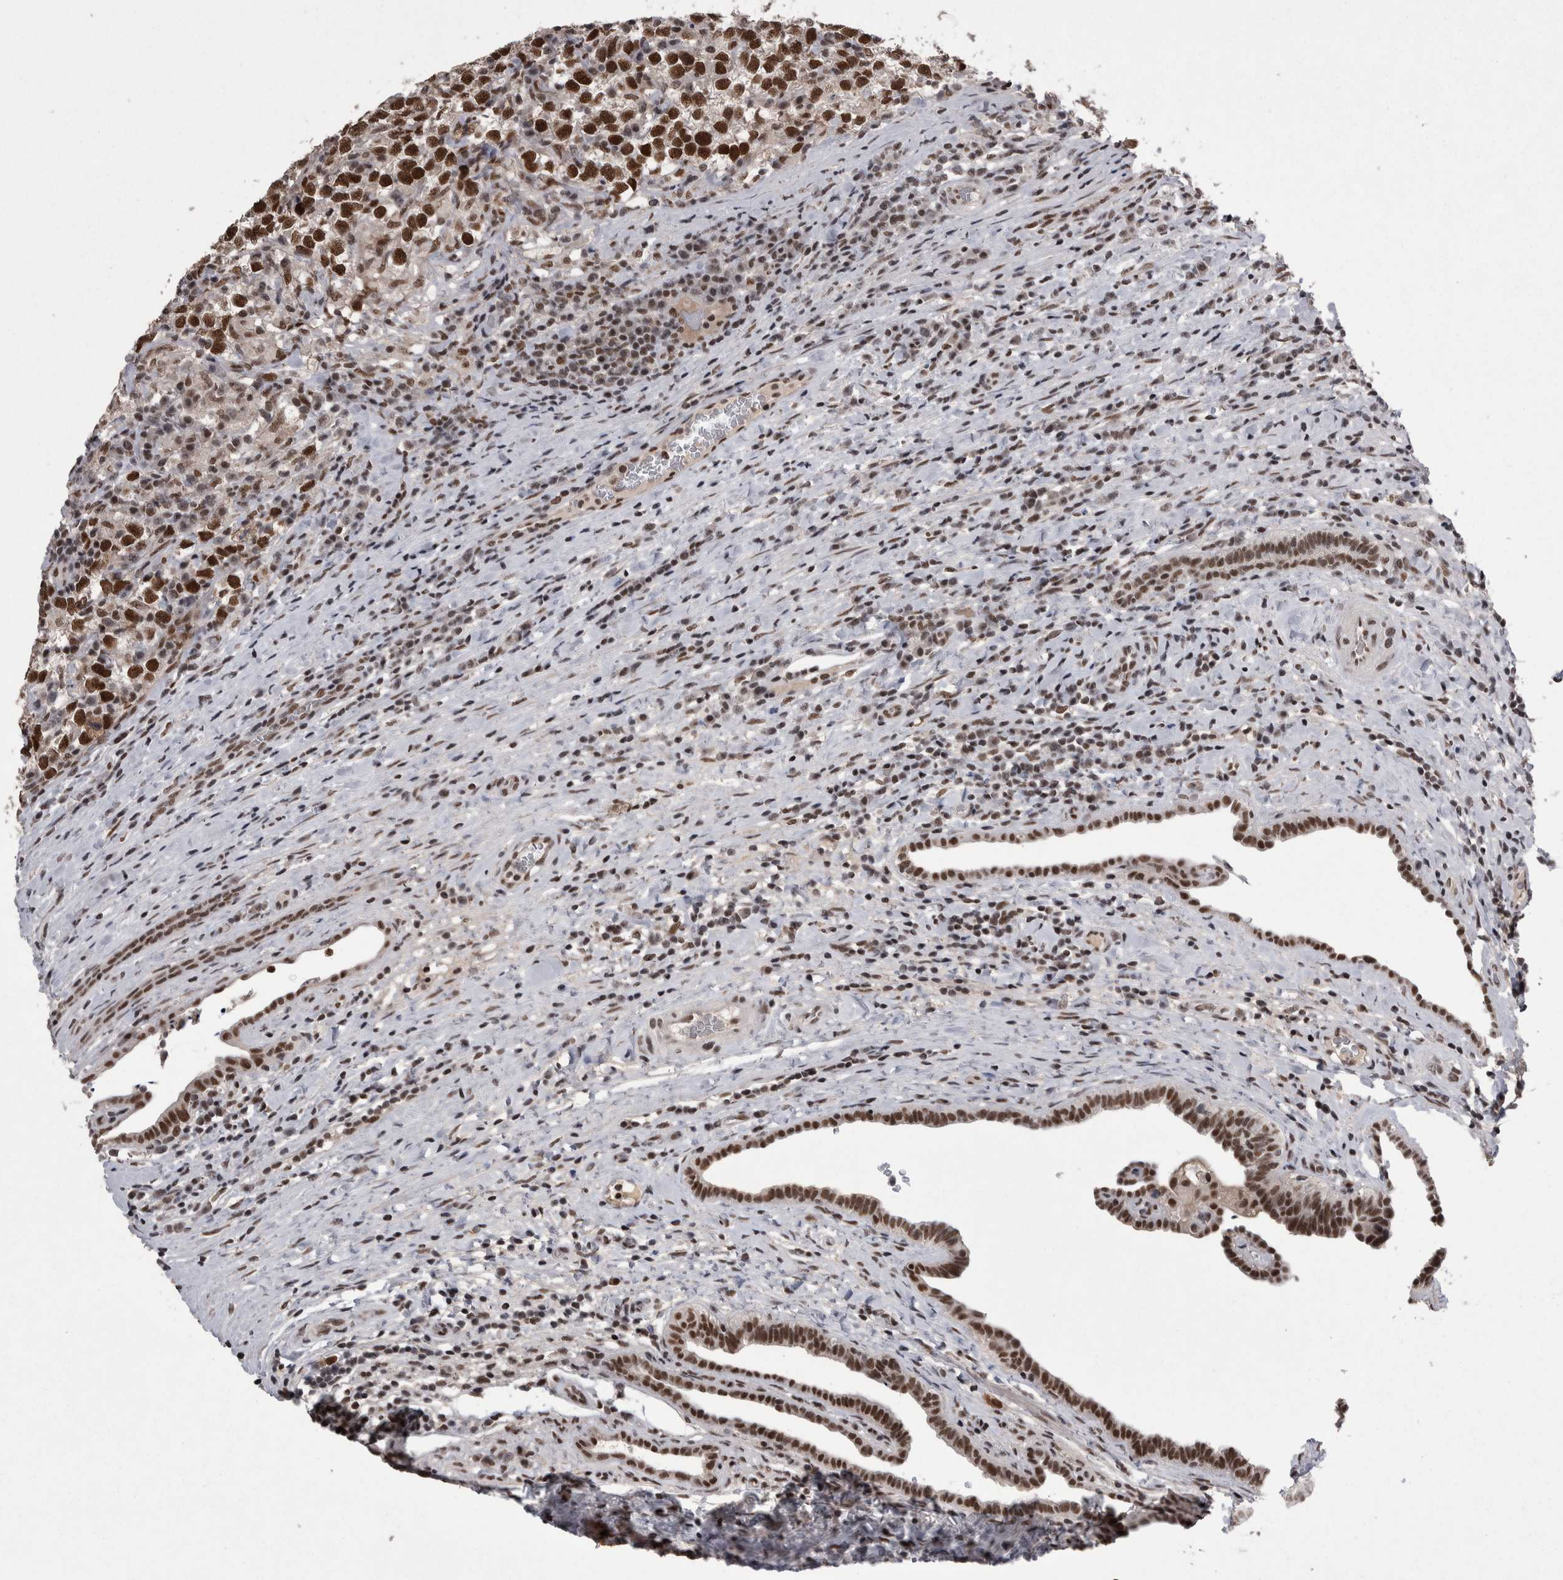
{"staining": {"intensity": "strong", "quantity": ">75%", "location": "nuclear"}, "tissue": "testis cancer", "cell_type": "Tumor cells", "image_type": "cancer", "snomed": [{"axis": "morphology", "description": "Normal tissue, NOS"}, {"axis": "morphology", "description": "Seminoma, NOS"}, {"axis": "topography", "description": "Testis"}], "caption": "Testis seminoma tissue exhibits strong nuclear staining in approximately >75% of tumor cells", "gene": "DMTF1", "patient": {"sex": "male", "age": 43}}